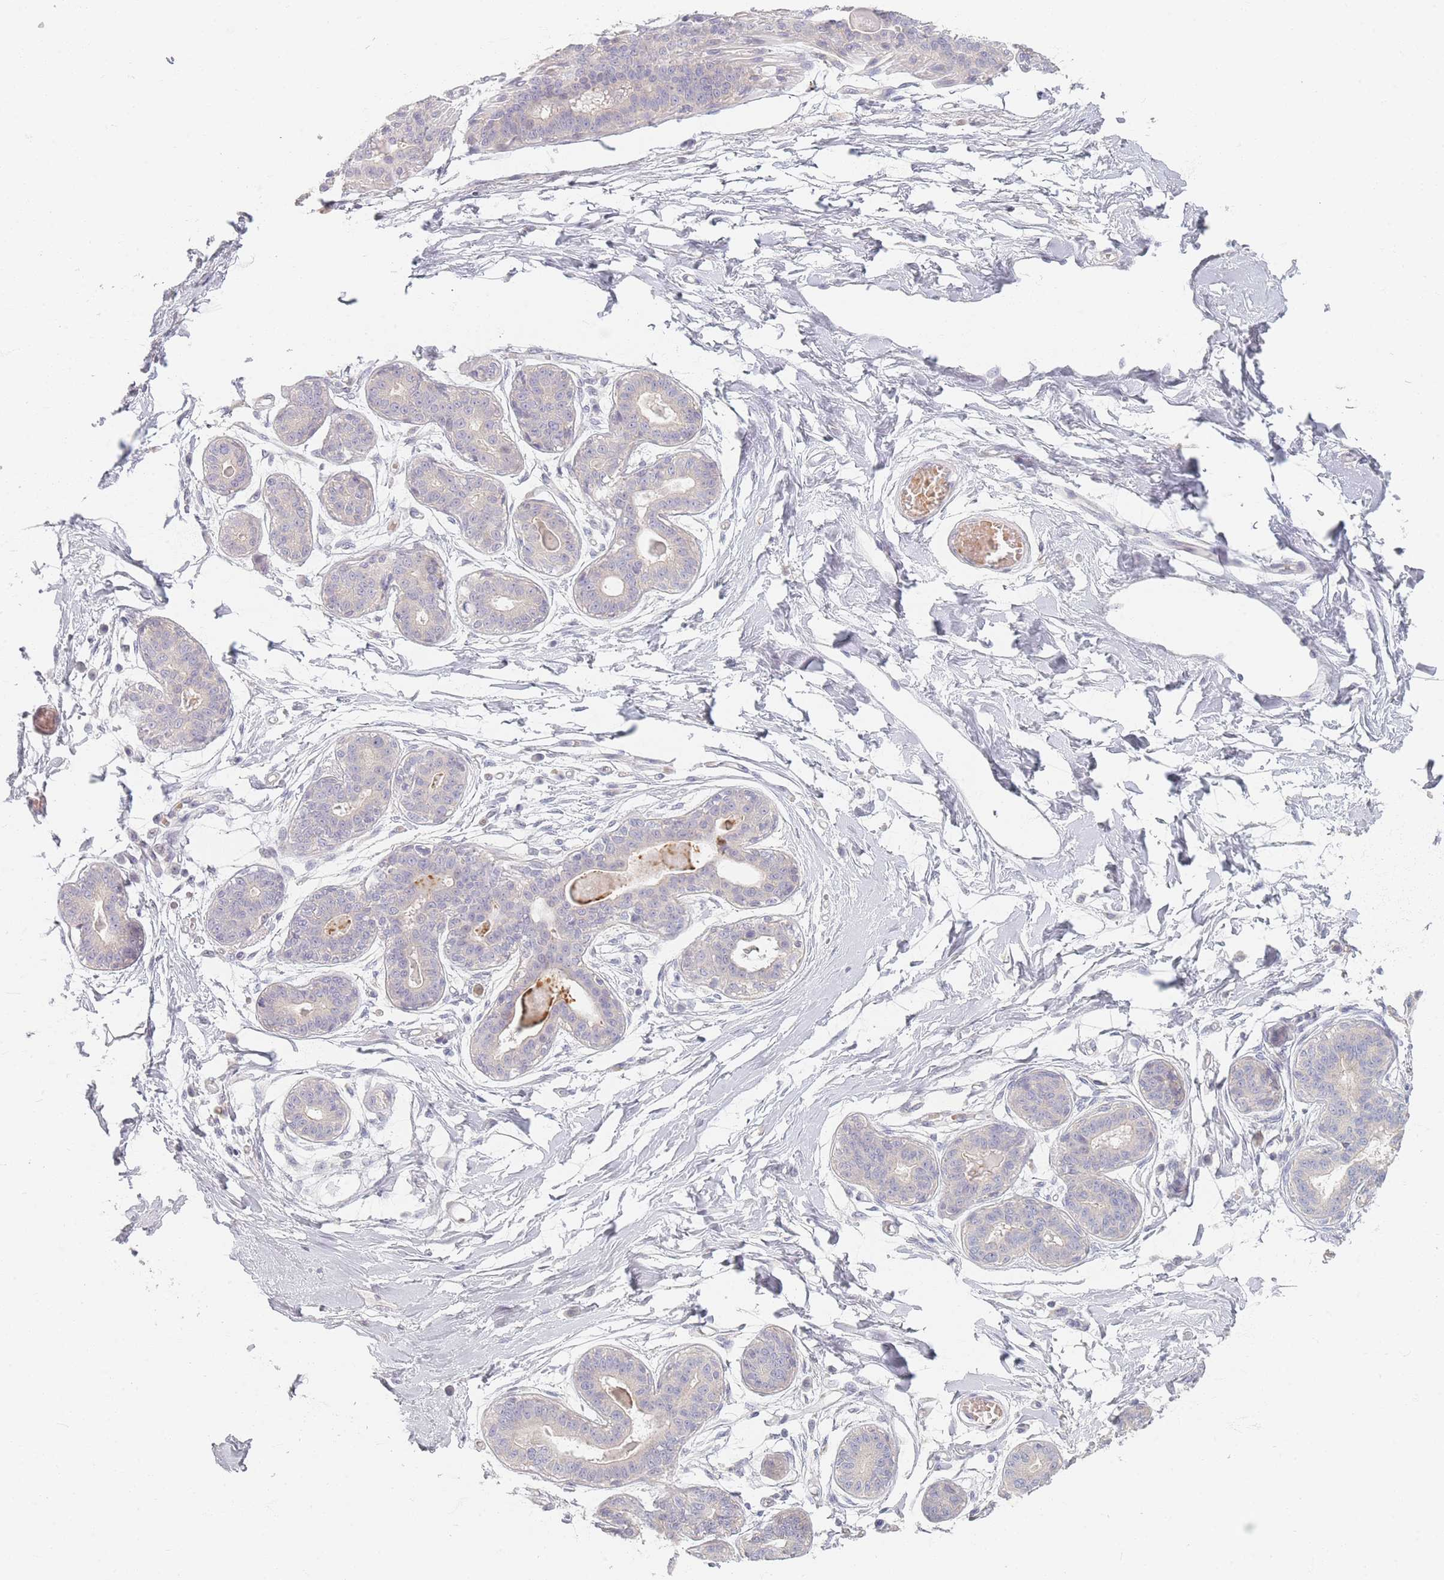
{"staining": {"intensity": "negative", "quantity": "none", "location": "none"}, "tissue": "breast", "cell_type": "Adipocytes", "image_type": "normal", "snomed": [{"axis": "morphology", "description": "Normal tissue, NOS"}, {"axis": "topography", "description": "Breast"}], "caption": "Immunohistochemical staining of normal human breast reveals no significant staining in adipocytes. The staining was performed using DAB (3,3'-diaminobenzidine) to visualize the protein expression in brown, while the nuclei were stained in blue with hematoxylin (Magnification: 20x).", "gene": "TMOD1", "patient": {"sex": "female", "age": 45}}